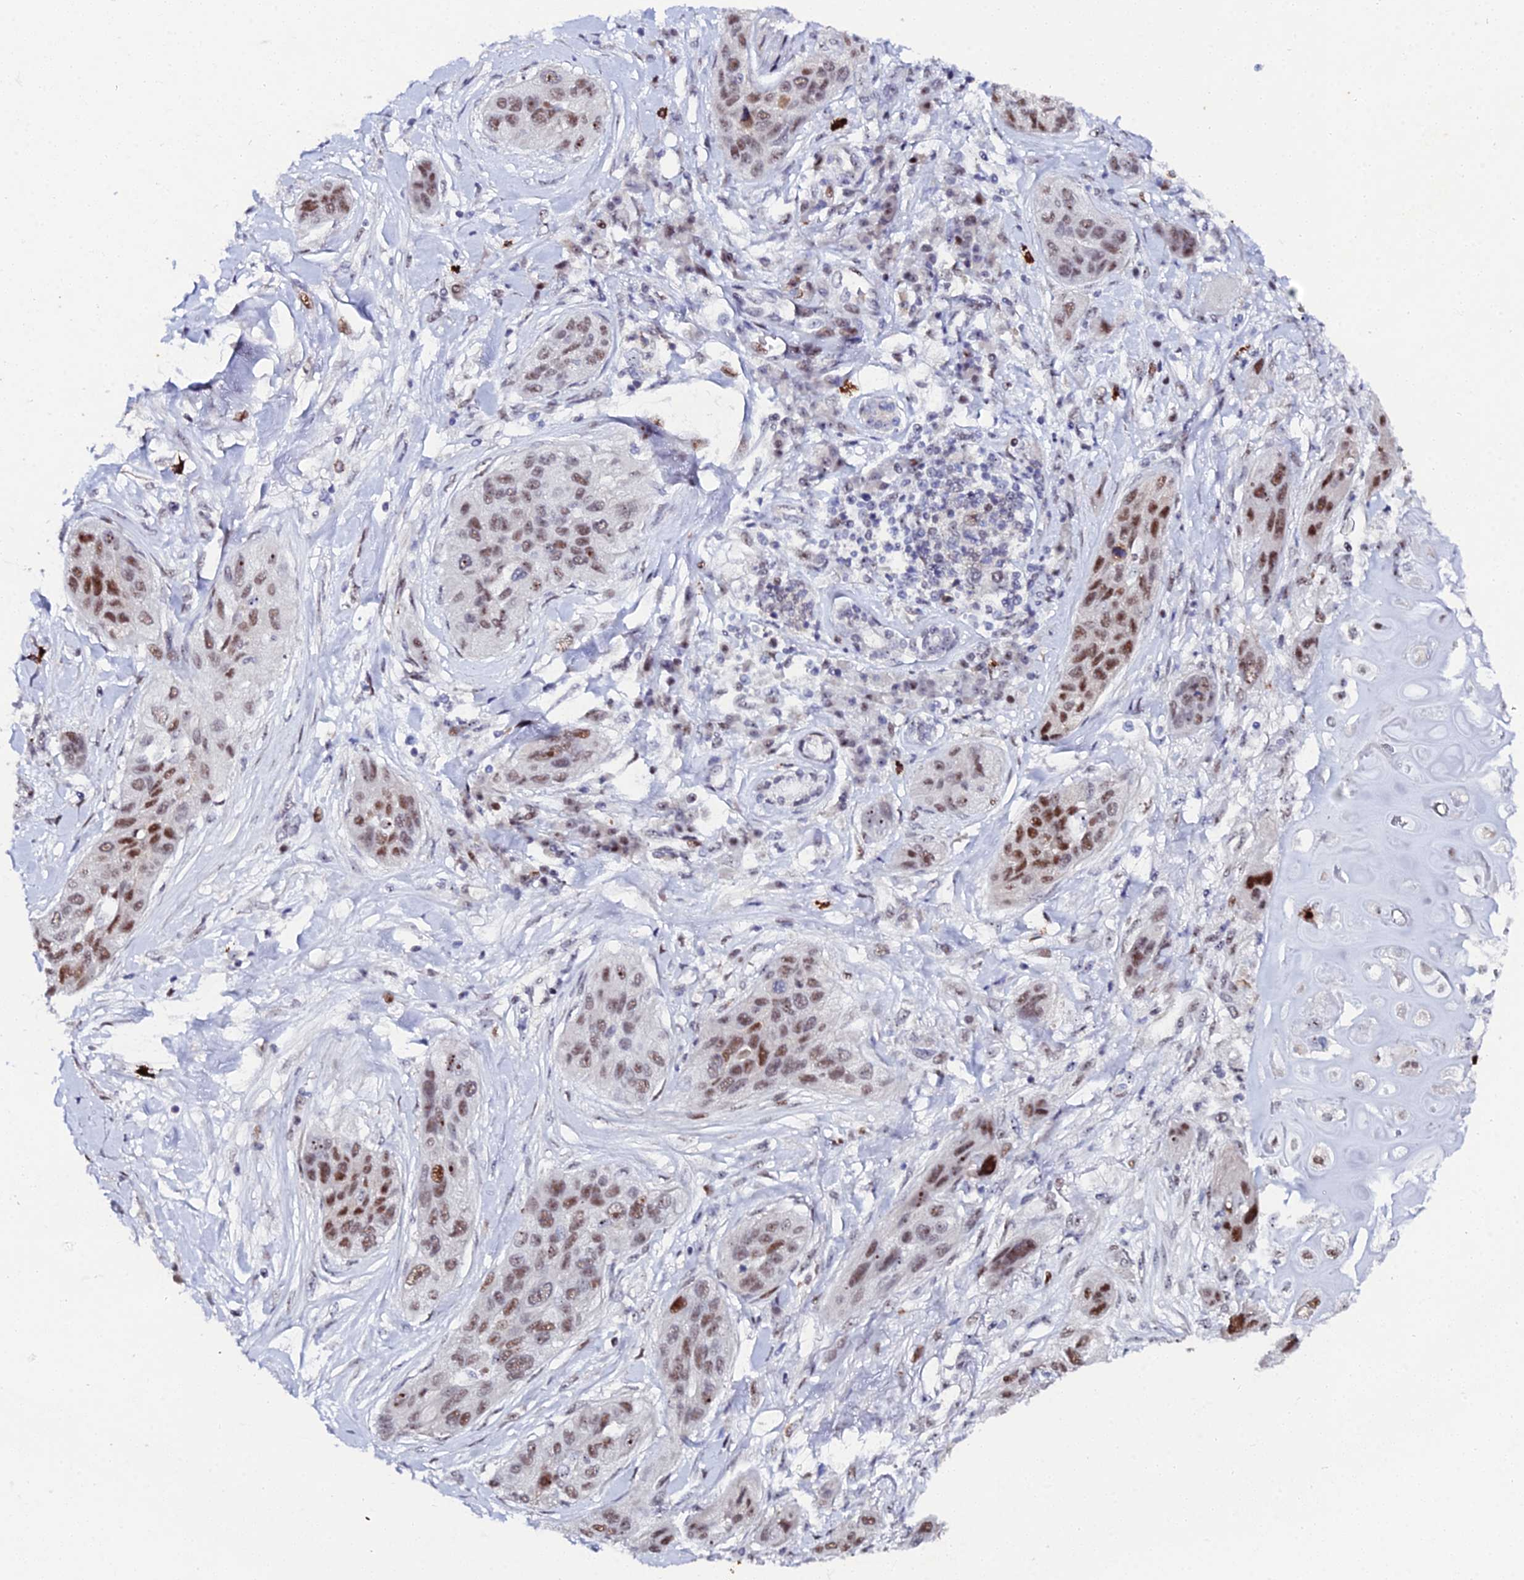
{"staining": {"intensity": "moderate", "quantity": ">75%", "location": "nuclear"}, "tissue": "lung cancer", "cell_type": "Tumor cells", "image_type": "cancer", "snomed": [{"axis": "morphology", "description": "Squamous cell carcinoma, NOS"}, {"axis": "topography", "description": "Lung"}], "caption": "High-magnification brightfield microscopy of lung cancer (squamous cell carcinoma) stained with DAB (3,3'-diaminobenzidine) (brown) and counterstained with hematoxylin (blue). tumor cells exhibit moderate nuclear positivity is present in approximately>75% of cells.", "gene": "TIFA", "patient": {"sex": "female", "age": 70}}